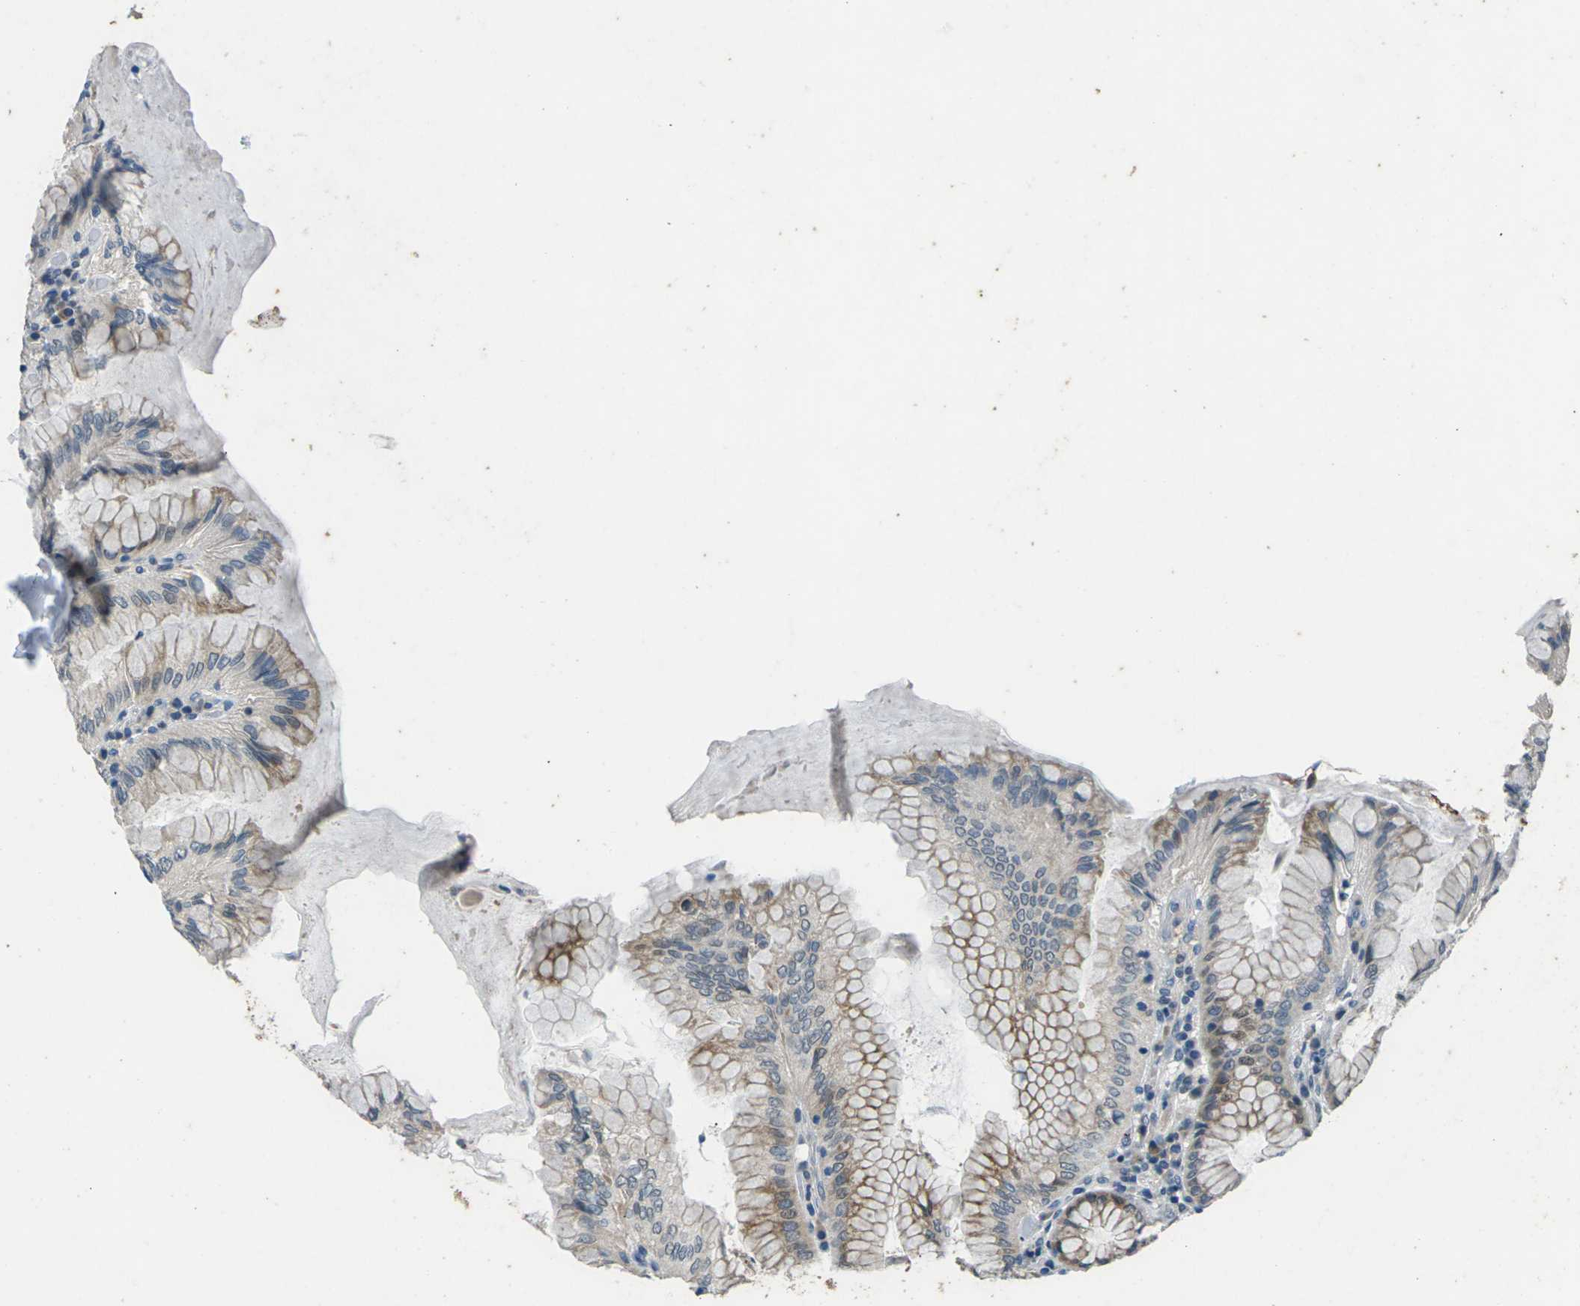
{"staining": {"intensity": "moderate", "quantity": "<25%", "location": "cytoplasmic/membranous"}, "tissue": "stomach", "cell_type": "Glandular cells", "image_type": "normal", "snomed": [{"axis": "morphology", "description": "Normal tissue, NOS"}, {"axis": "topography", "description": "Stomach, lower"}], "caption": "Stomach stained with DAB immunohistochemistry (IHC) displays low levels of moderate cytoplasmic/membranous expression in approximately <25% of glandular cells.", "gene": "SIGLEC14", "patient": {"sex": "female", "age": 76}}